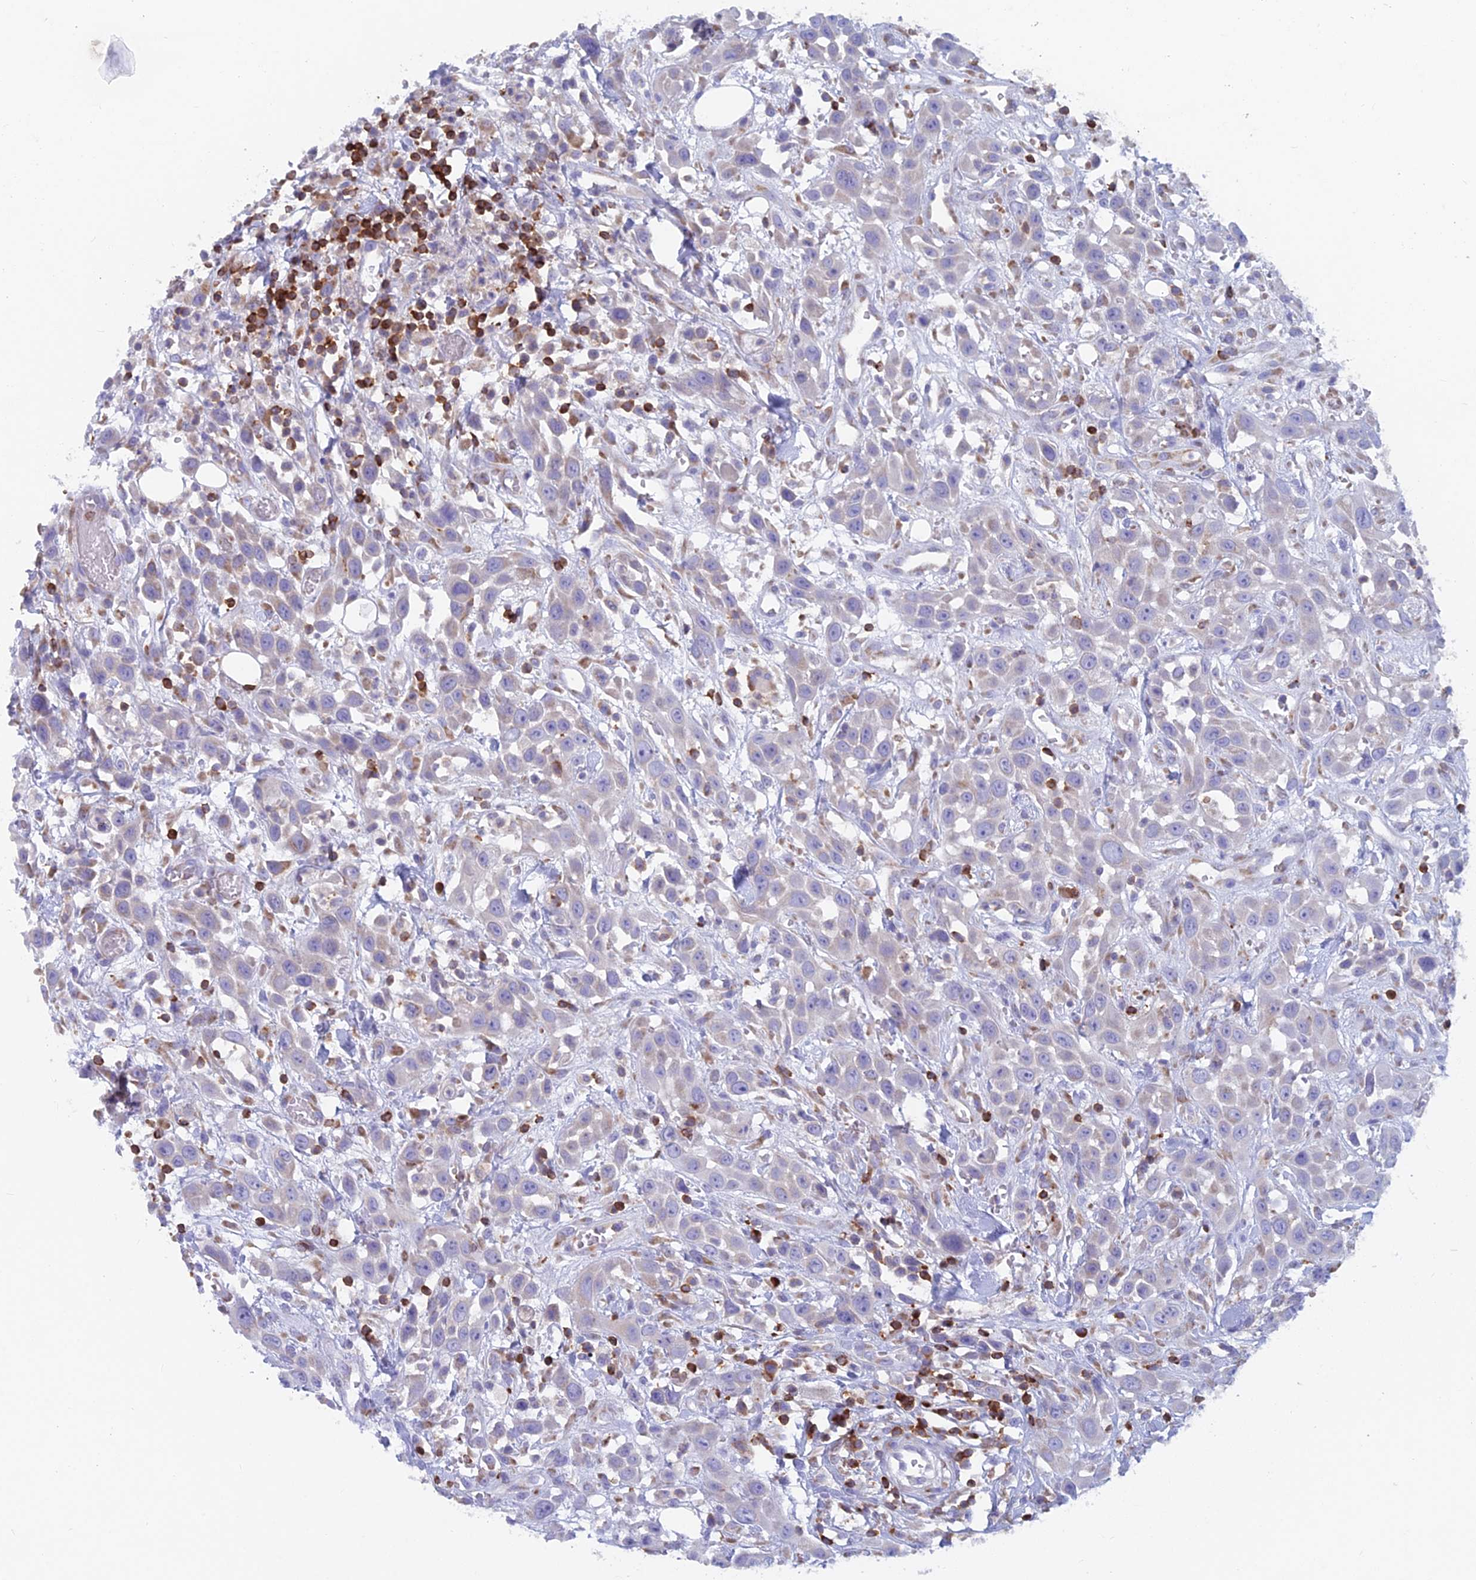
{"staining": {"intensity": "negative", "quantity": "none", "location": "none"}, "tissue": "head and neck cancer", "cell_type": "Tumor cells", "image_type": "cancer", "snomed": [{"axis": "morphology", "description": "Squamous cell carcinoma, NOS"}, {"axis": "topography", "description": "Head-Neck"}], "caption": "Tumor cells show no significant protein expression in head and neck squamous cell carcinoma.", "gene": "ABI3BP", "patient": {"sex": "male", "age": 81}}